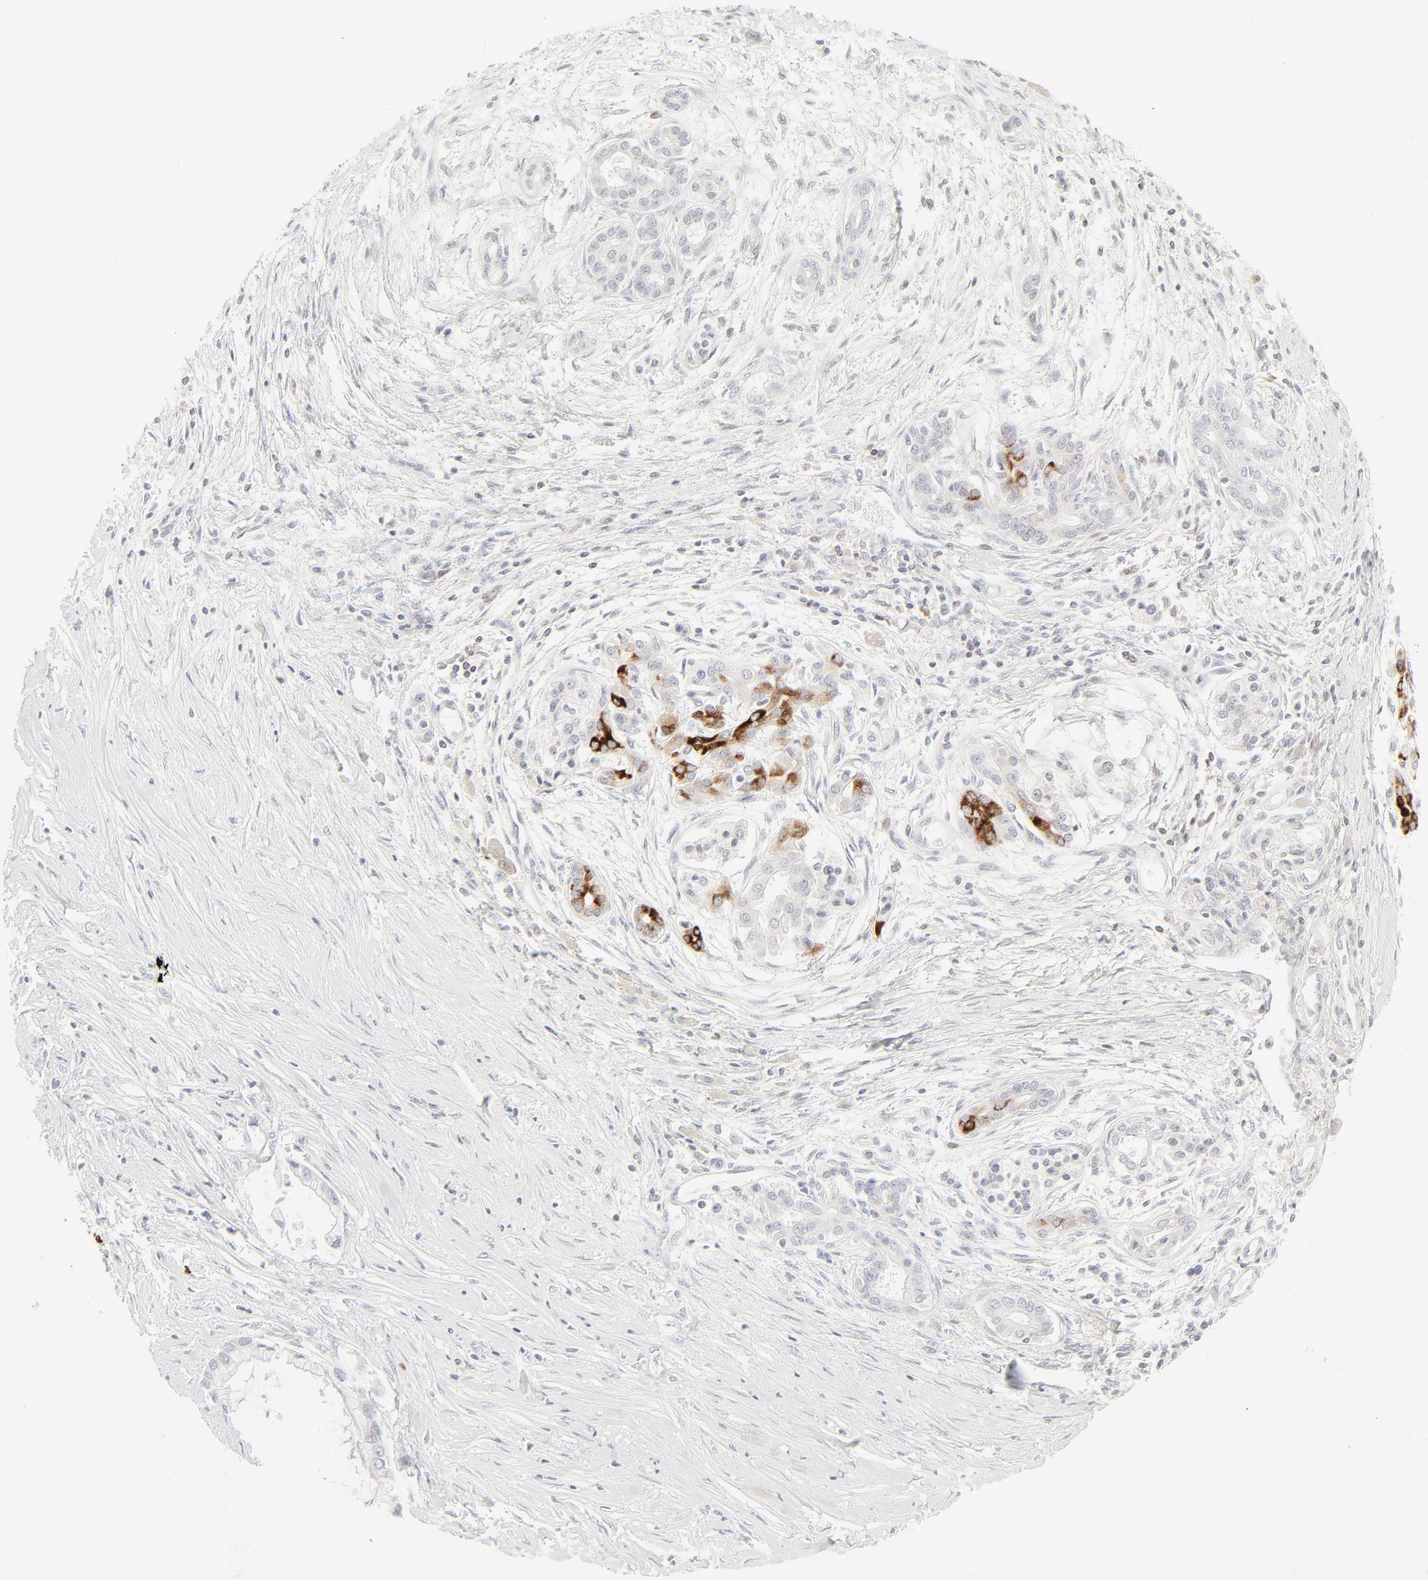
{"staining": {"intensity": "strong", "quantity": "25%-75%", "location": "cytoplasmic/membranous"}, "tissue": "pancreatic cancer", "cell_type": "Tumor cells", "image_type": "cancer", "snomed": [{"axis": "morphology", "description": "Adenocarcinoma, NOS"}, {"axis": "topography", "description": "Pancreas"}], "caption": "Human pancreatic cancer (adenocarcinoma) stained with a protein marker exhibits strong staining in tumor cells.", "gene": "PRKCB", "patient": {"sex": "female", "age": 59}}